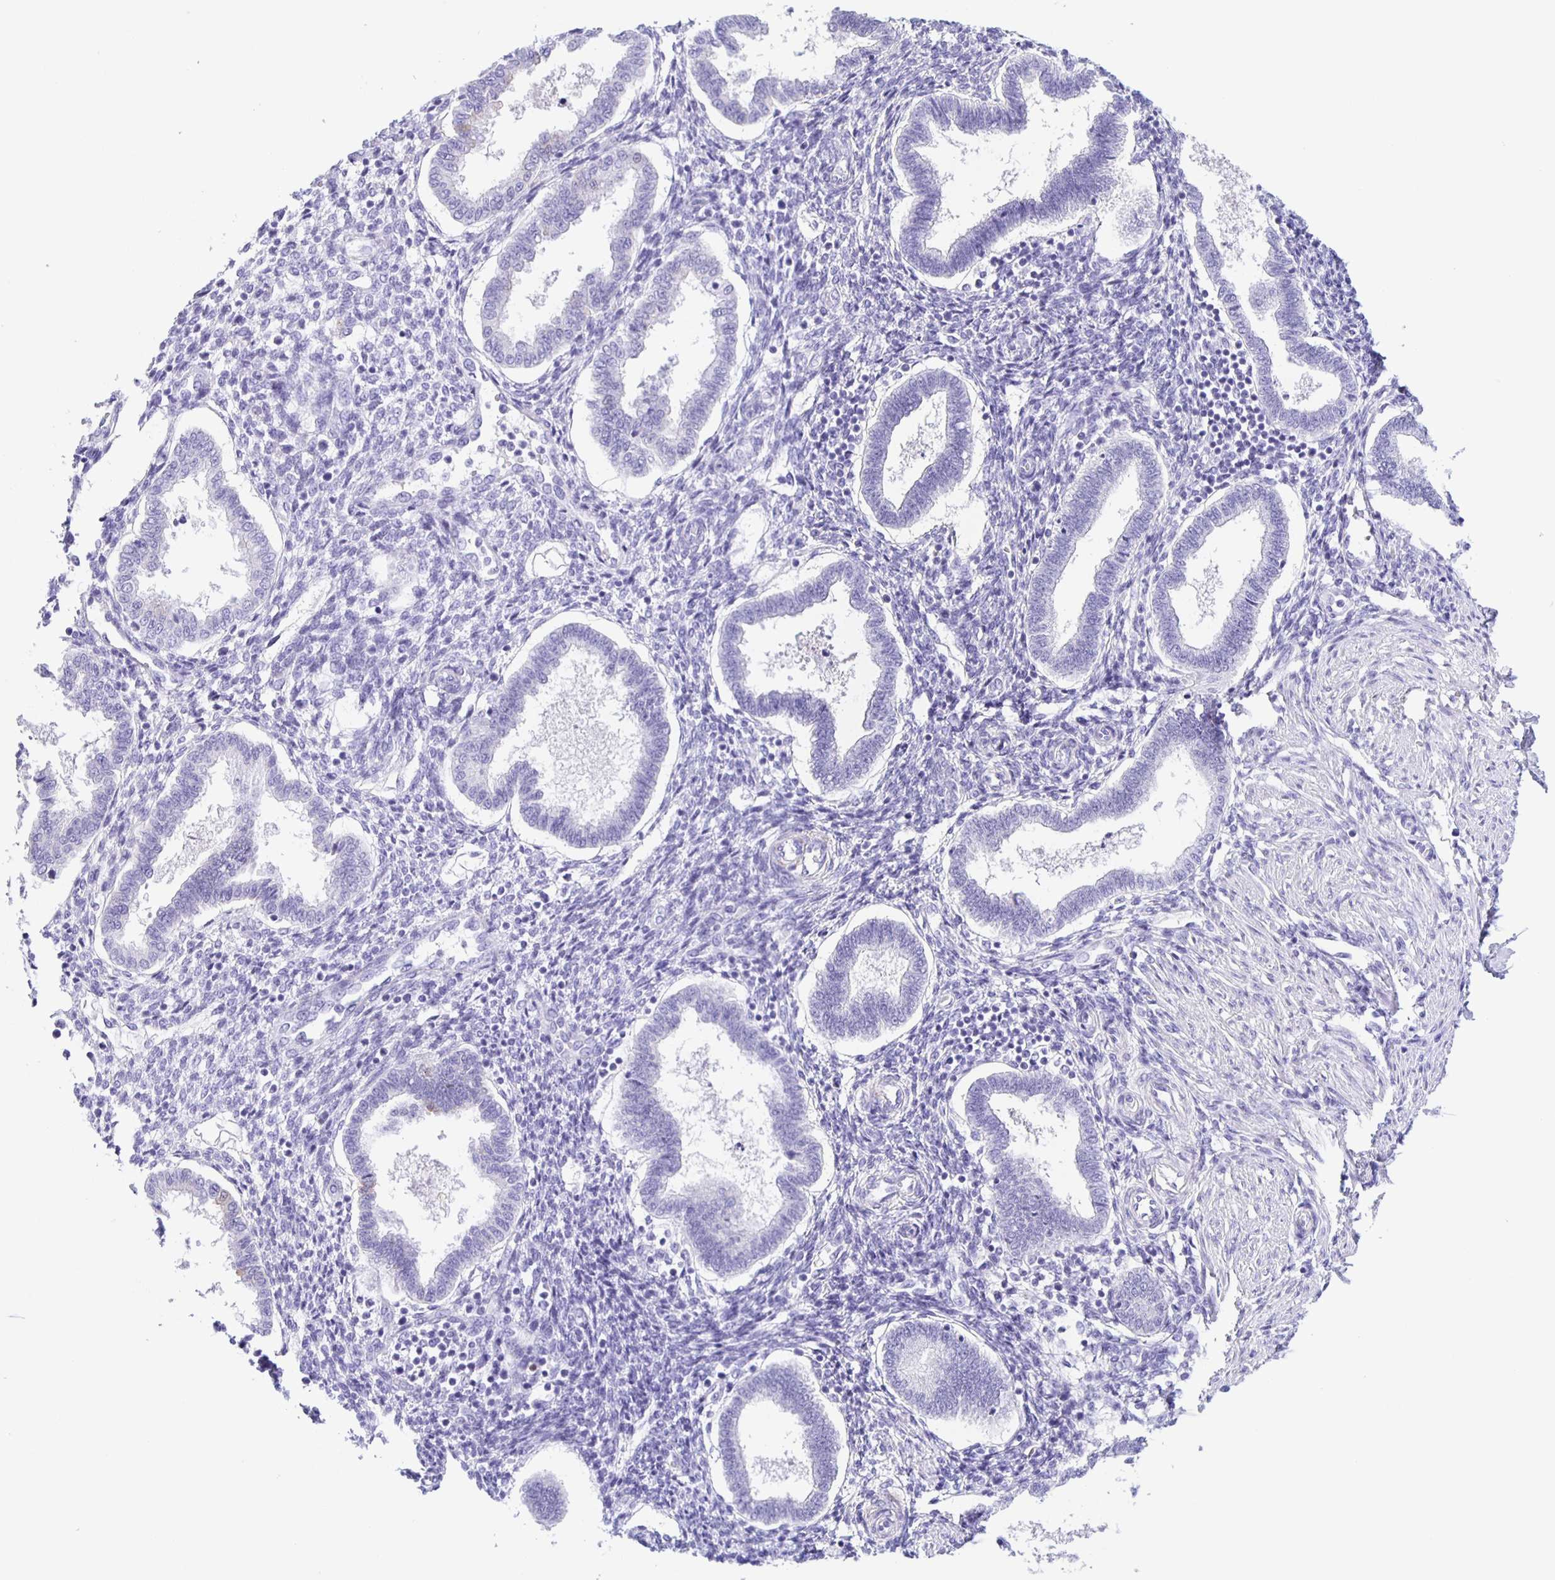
{"staining": {"intensity": "negative", "quantity": "none", "location": "none"}, "tissue": "endometrium", "cell_type": "Cells in endometrial stroma", "image_type": "normal", "snomed": [{"axis": "morphology", "description": "Normal tissue, NOS"}, {"axis": "topography", "description": "Endometrium"}], "caption": "An IHC image of benign endometrium is shown. There is no staining in cells in endometrial stroma of endometrium. The staining was performed using DAB (3,3'-diaminobenzidine) to visualize the protein expression in brown, while the nuclei were stained in blue with hematoxylin (Magnification: 20x).", "gene": "TGIF2LX", "patient": {"sex": "female", "age": 24}}